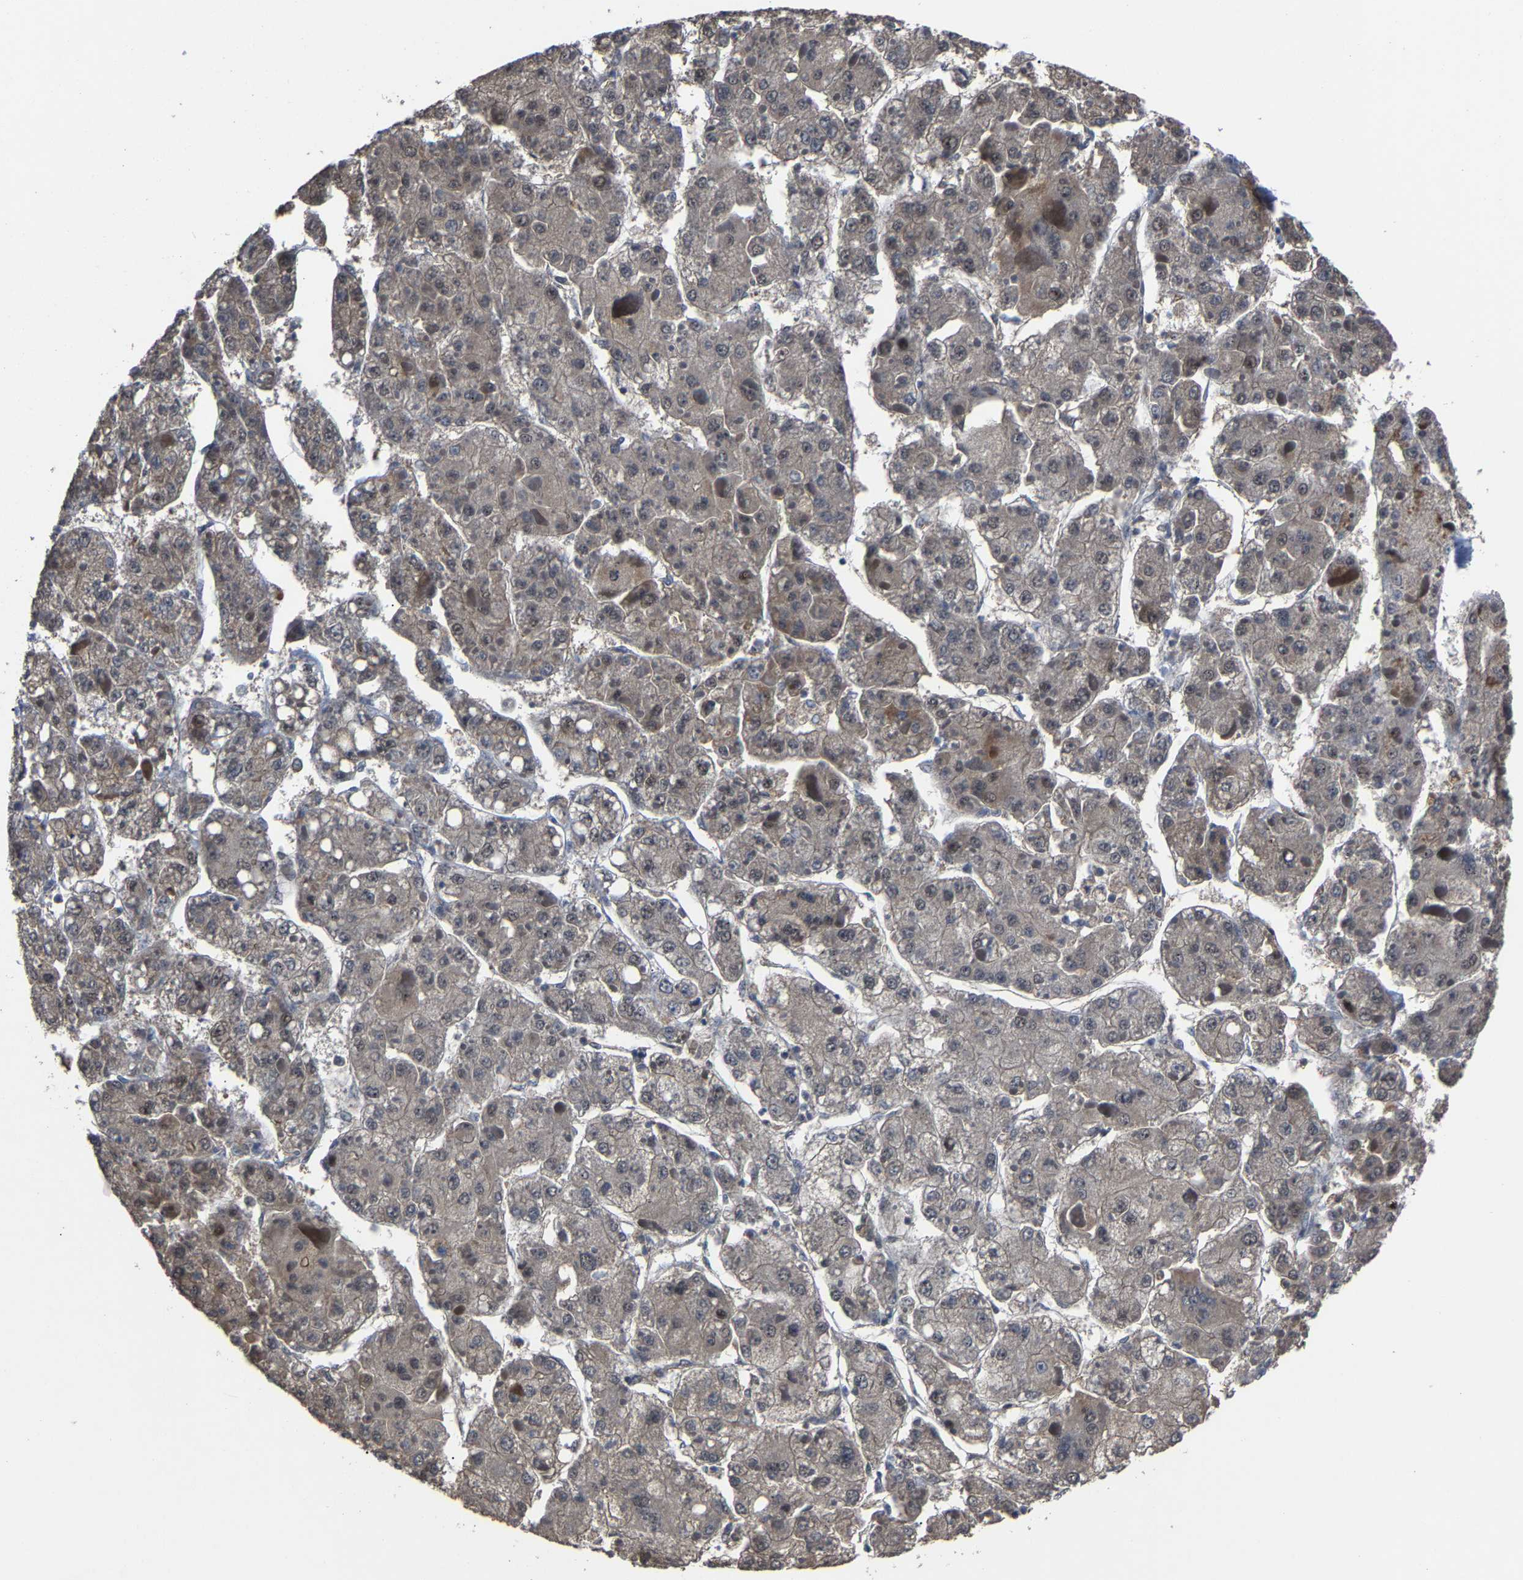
{"staining": {"intensity": "negative", "quantity": "none", "location": "none"}, "tissue": "liver cancer", "cell_type": "Tumor cells", "image_type": "cancer", "snomed": [{"axis": "morphology", "description": "Carcinoma, Hepatocellular, NOS"}, {"axis": "topography", "description": "Liver"}], "caption": "Immunohistochemical staining of human liver cancer demonstrates no significant staining in tumor cells.", "gene": "LSM8", "patient": {"sex": "female", "age": 73}}